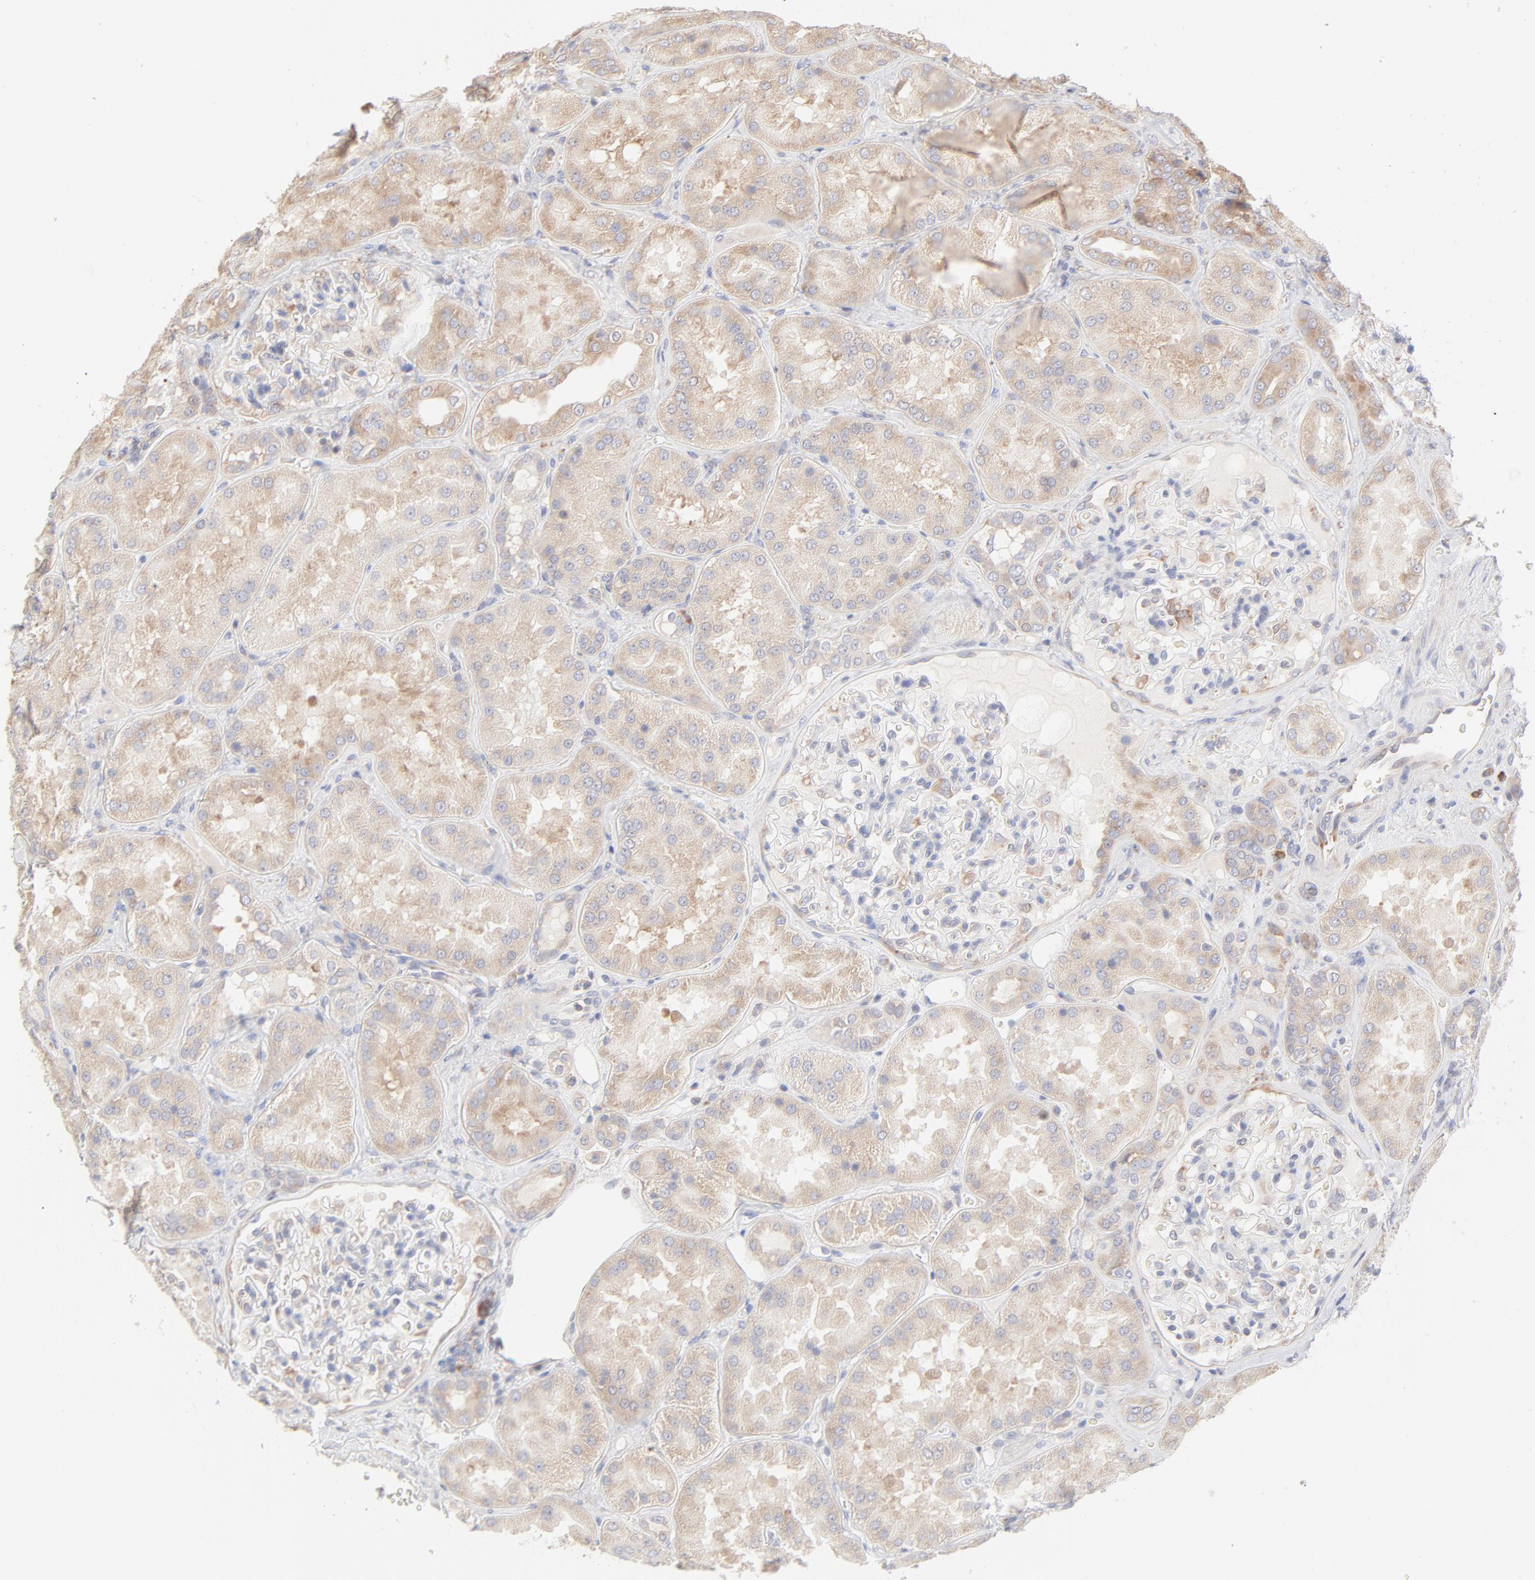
{"staining": {"intensity": "weak", "quantity": "<25%", "location": "cytoplasmic/membranous"}, "tissue": "kidney", "cell_type": "Cells in glomeruli", "image_type": "normal", "snomed": [{"axis": "morphology", "description": "Normal tissue, NOS"}, {"axis": "topography", "description": "Kidney"}], "caption": "Photomicrograph shows no protein positivity in cells in glomeruli of unremarkable kidney.", "gene": "RPS21", "patient": {"sex": "female", "age": 56}}